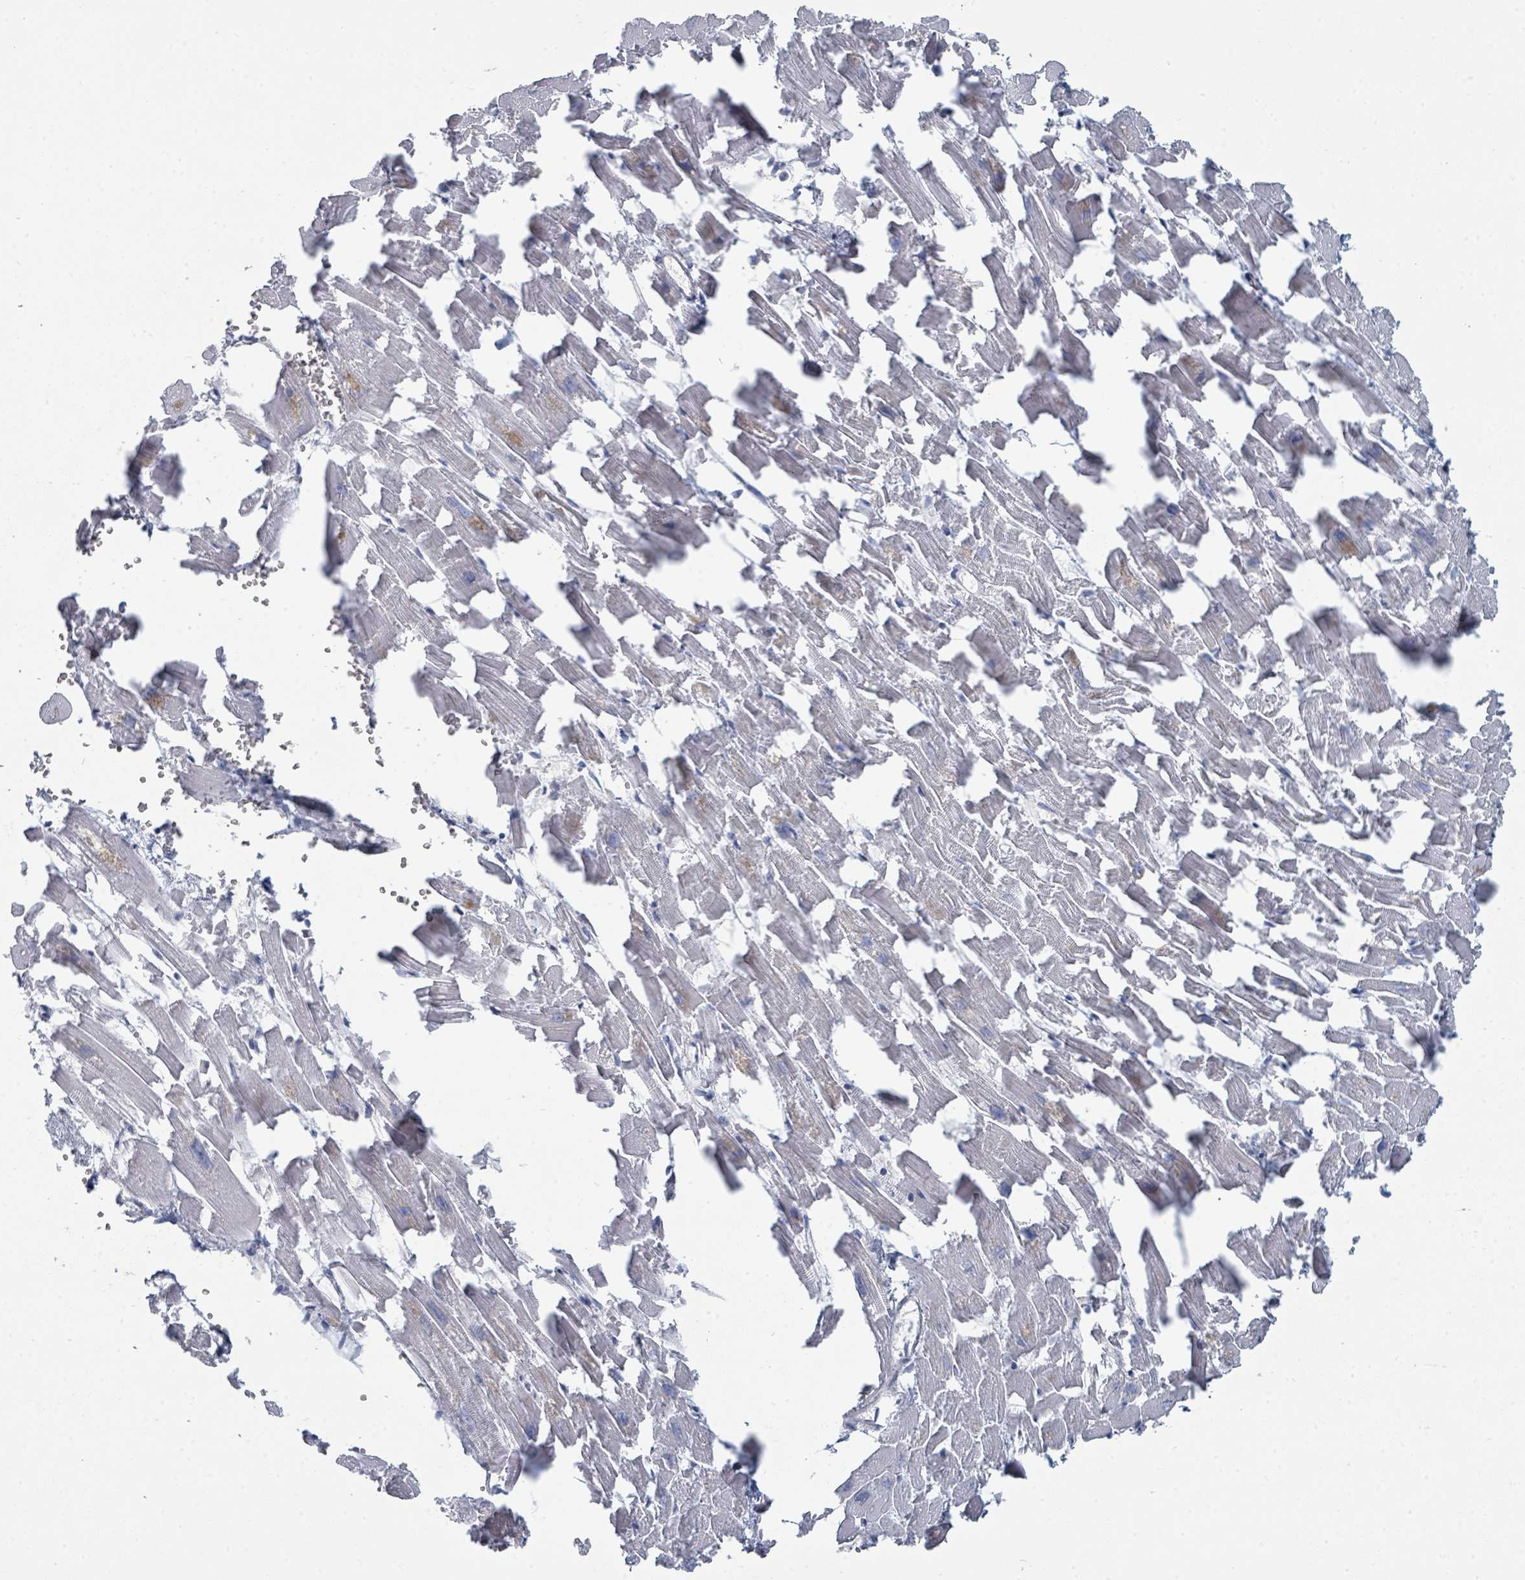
{"staining": {"intensity": "negative", "quantity": "none", "location": "none"}, "tissue": "heart muscle", "cell_type": "Cardiomyocytes", "image_type": "normal", "snomed": [{"axis": "morphology", "description": "Normal tissue, NOS"}, {"axis": "topography", "description": "Heart"}], "caption": "This is an IHC image of normal human heart muscle. There is no positivity in cardiomyocytes.", "gene": "SLC25A45", "patient": {"sex": "female", "age": 64}}